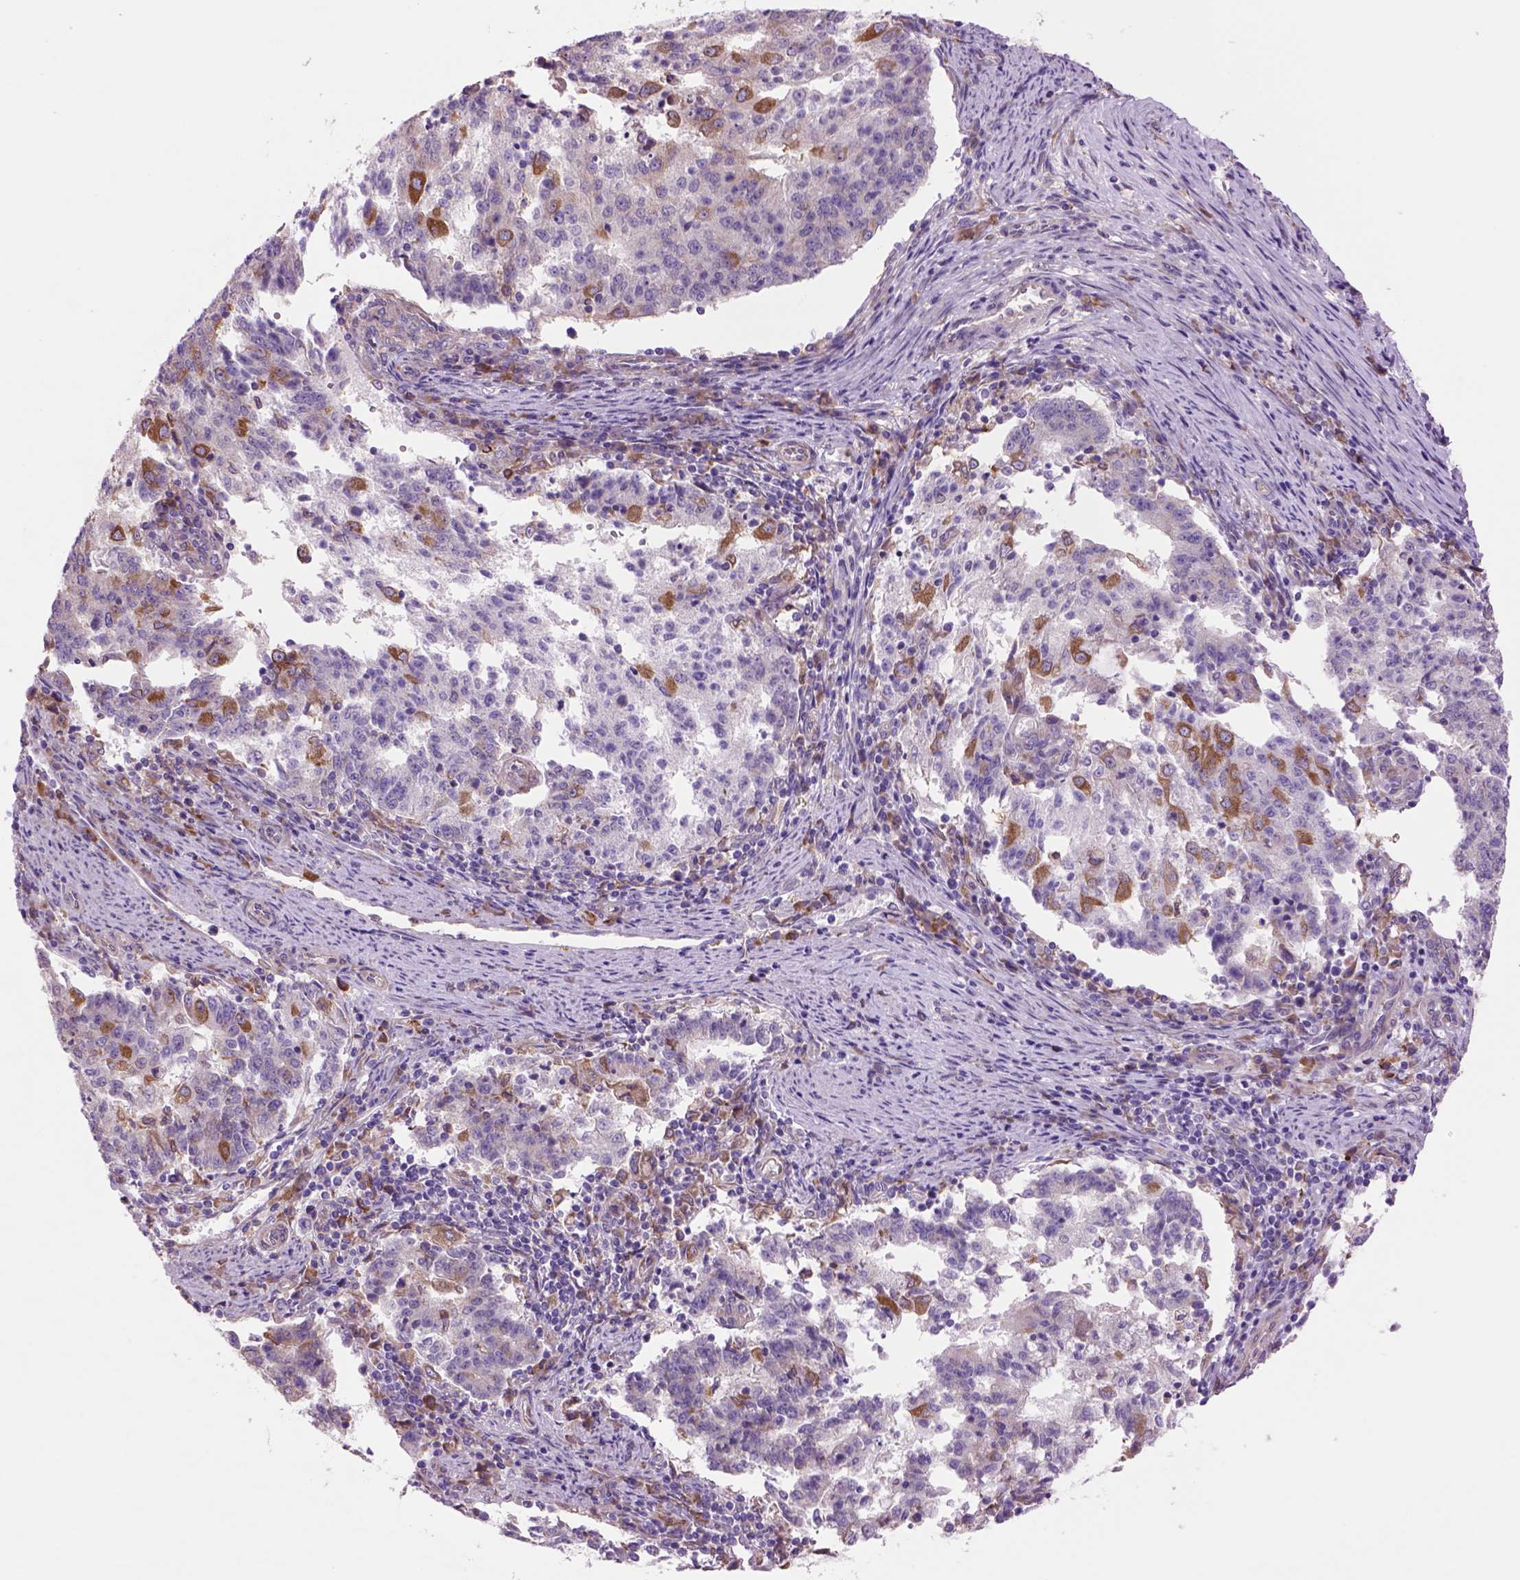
{"staining": {"intensity": "moderate", "quantity": "<25%", "location": "cytoplasmic/membranous"}, "tissue": "endometrial cancer", "cell_type": "Tumor cells", "image_type": "cancer", "snomed": [{"axis": "morphology", "description": "Adenocarcinoma, NOS"}, {"axis": "topography", "description": "Endometrium"}], "caption": "Protein analysis of endometrial adenocarcinoma tissue demonstrates moderate cytoplasmic/membranous positivity in about <25% of tumor cells.", "gene": "PIAS3", "patient": {"sex": "female", "age": 82}}